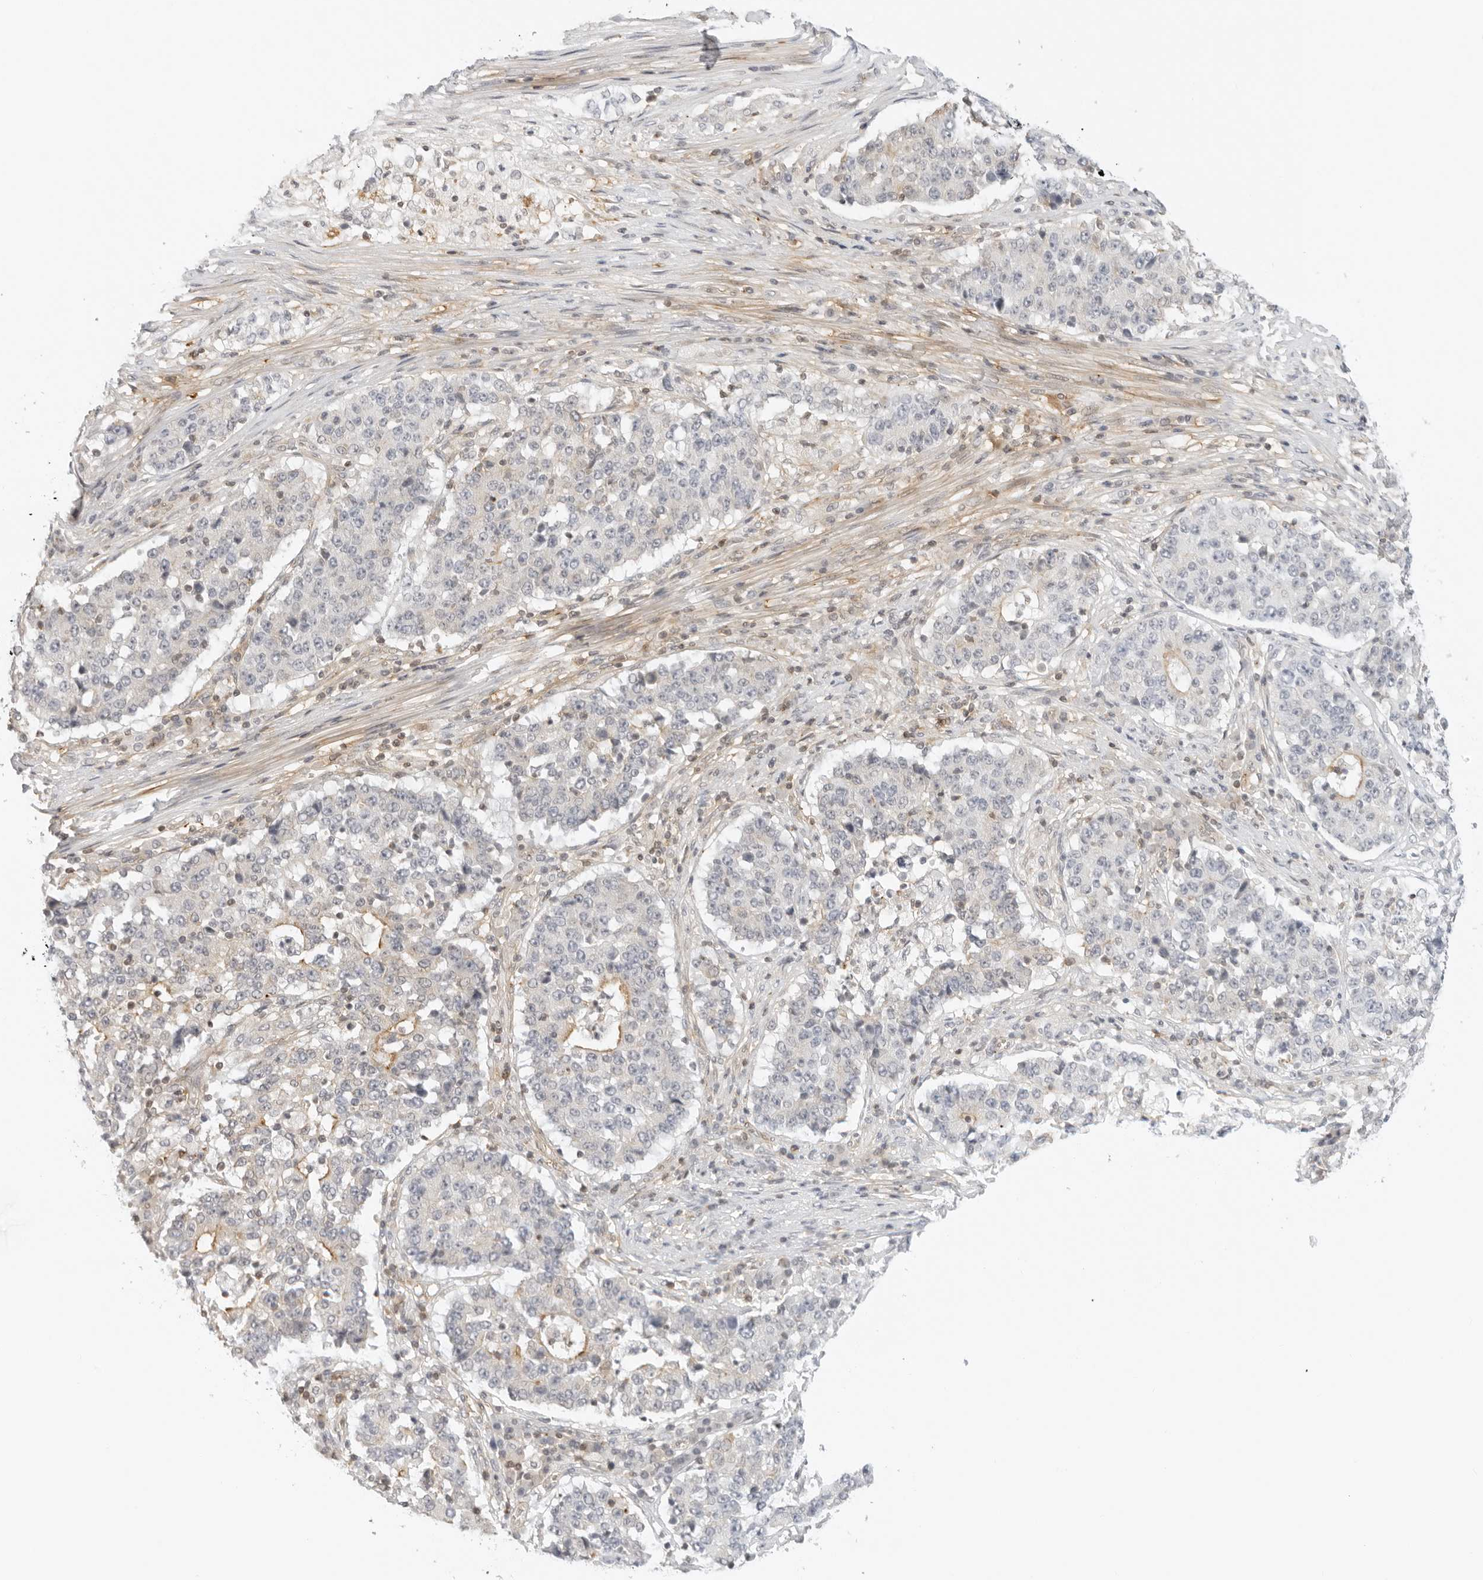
{"staining": {"intensity": "negative", "quantity": "none", "location": "none"}, "tissue": "stomach cancer", "cell_type": "Tumor cells", "image_type": "cancer", "snomed": [{"axis": "morphology", "description": "Adenocarcinoma, NOS"}, {"axis": "topography", "description": "Stomach"}], "caption": "This is an IHC image of human adenocarcinoma (stomach). There is no staining in tumor cells.", "gene": "OSCP1", "patient": {"sex": "male", "age": 59}}